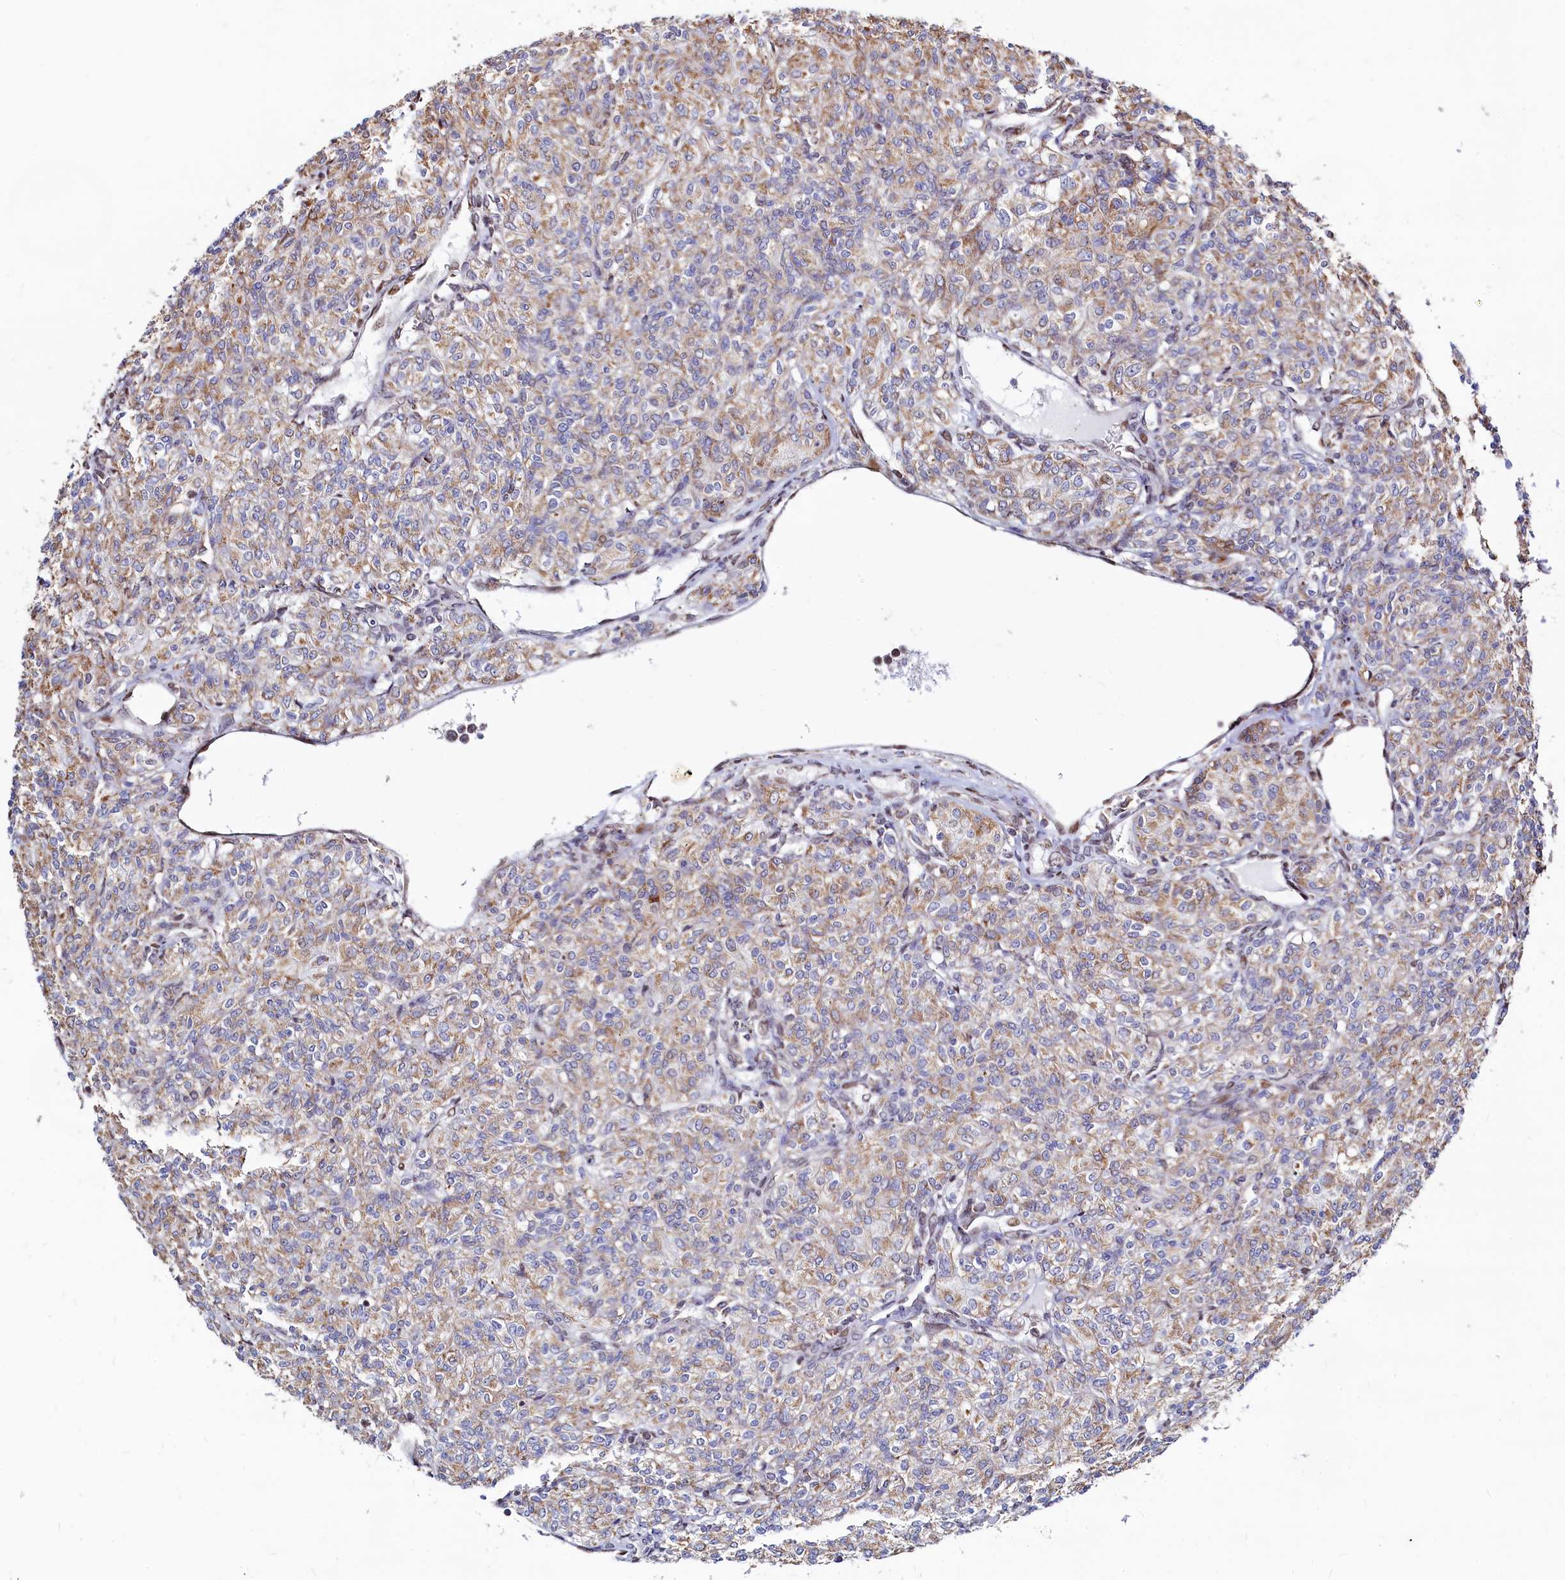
{"staining": {"intensity": "moderate", "quantity": ">75%", "location": "cytoplasmic/membranous"}, "tissue": "renal cancer", "cell_type": "Tumor cells", "image_type": "cancer", "snomed": [{"axis": "morphology", "description": "Adenocarcinoma, NOS"}, {"axis": "topography", "description": "Kidney"}], "caption": "A brown stain labels moderate cytoplasmic/membranous positivity of a protein in human adenocarcinoma (renal) tumor cells.", "gene": "HDGFL3", "patient": {"sex": "male", "age": 77}}